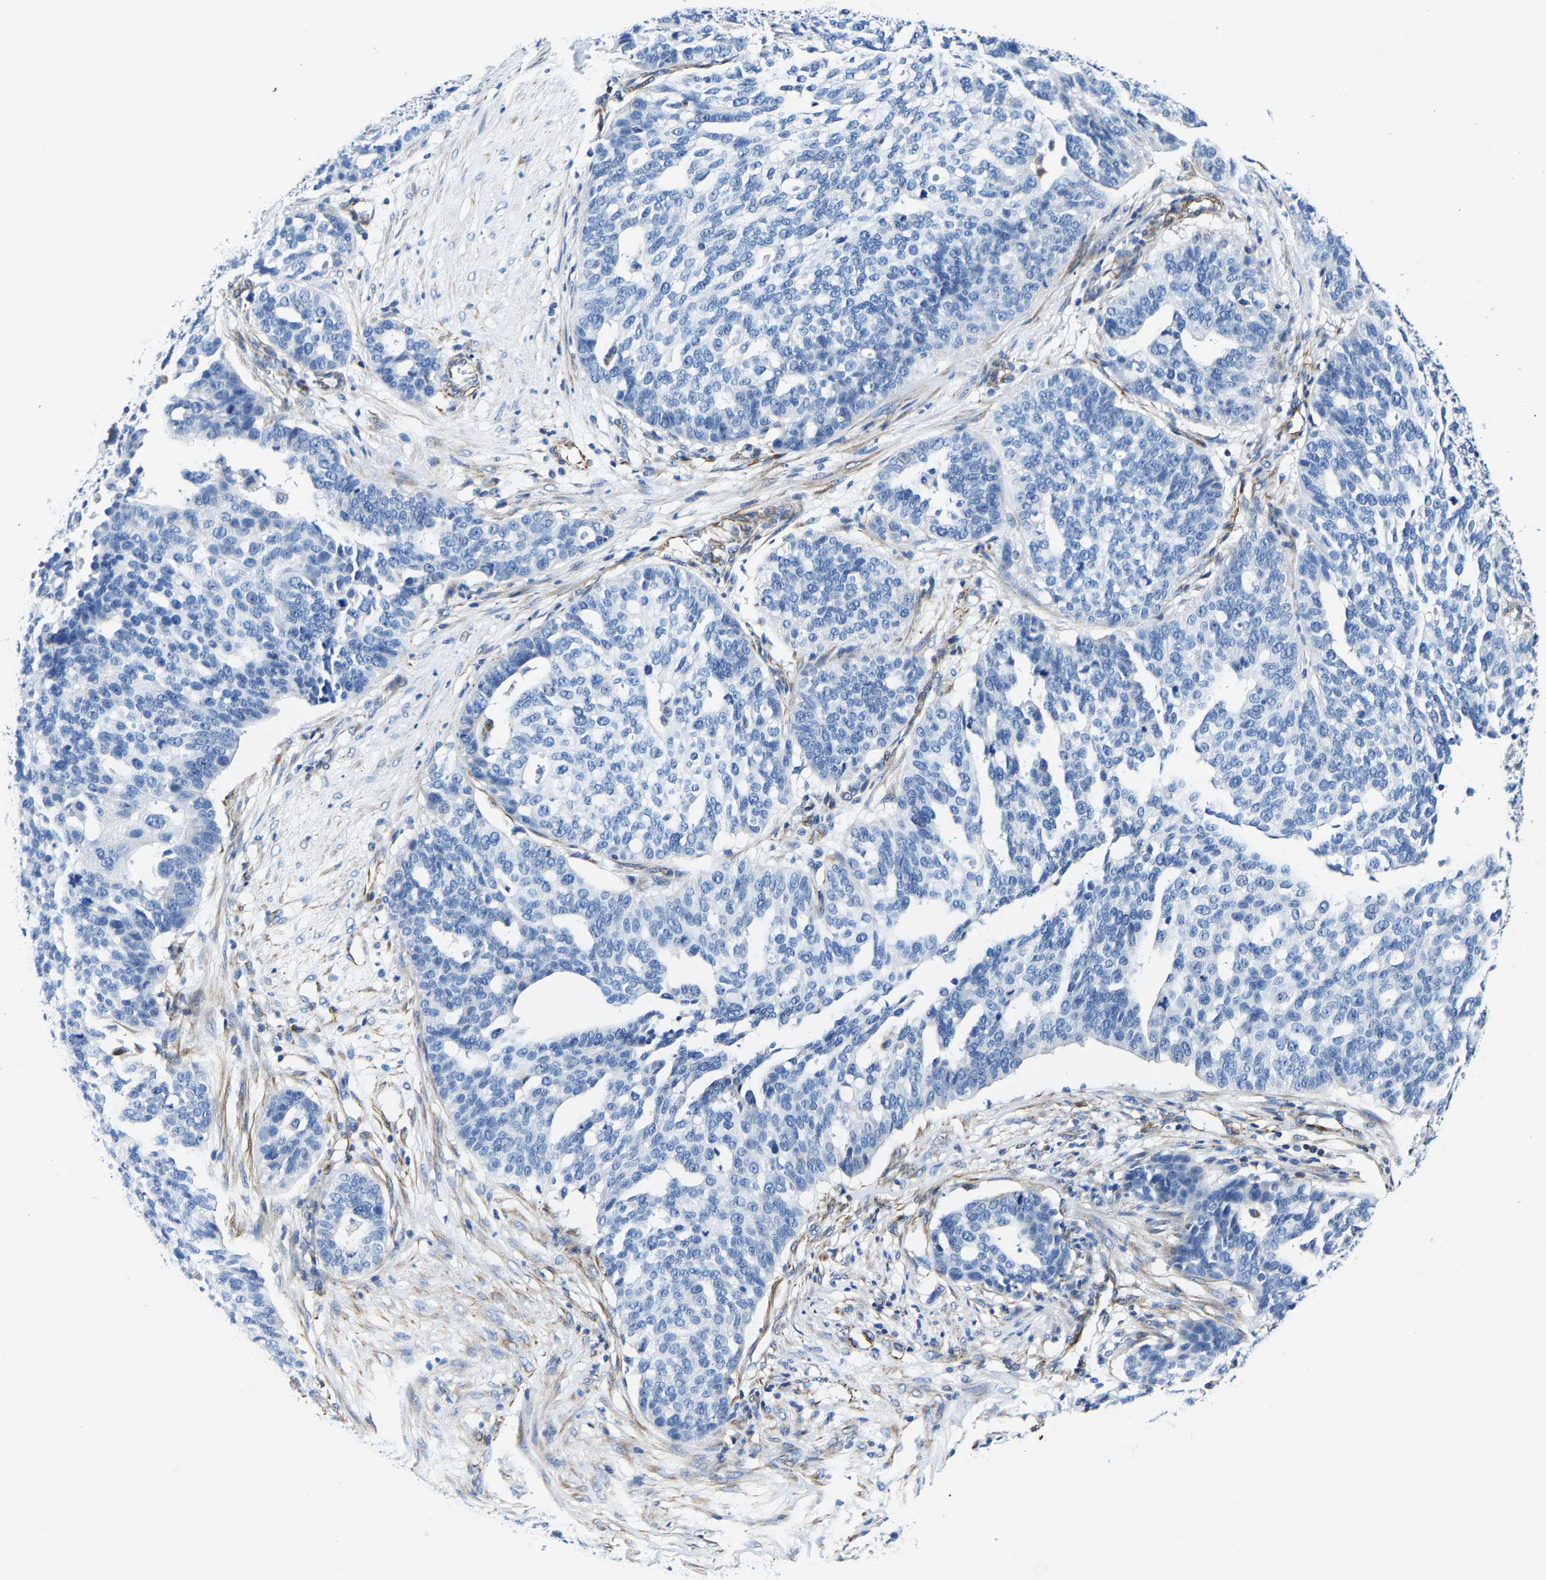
{"staining": {"intensity": "negative", "quantity": "none", "location": "none"}, "tissue": "ovarian cancer", "cell_type": "Tumor cells", "image_type": "cancer", "snomed": [{"axis": "morphology", "description": "Cystadenocarcinoma, serous, NOS"}, {"axis": "topography", "description": "Ovary"}], "caption": "Immunohistochemistry photomicrograph of neoplastic tissue: human ovarian cancer (serous cystadenocarcinoma) stained with DAB displays no significant protein expression in tumor cells. Brightfield microscopy of immunohistochemistry (IHC) stained with DAB (3,3'-diaminobenzidine) (brown) and hematoxylin (blue), captured at high magnification.", "gene": "MMEL1", "patient": {"sex": "female", "age": 59}}